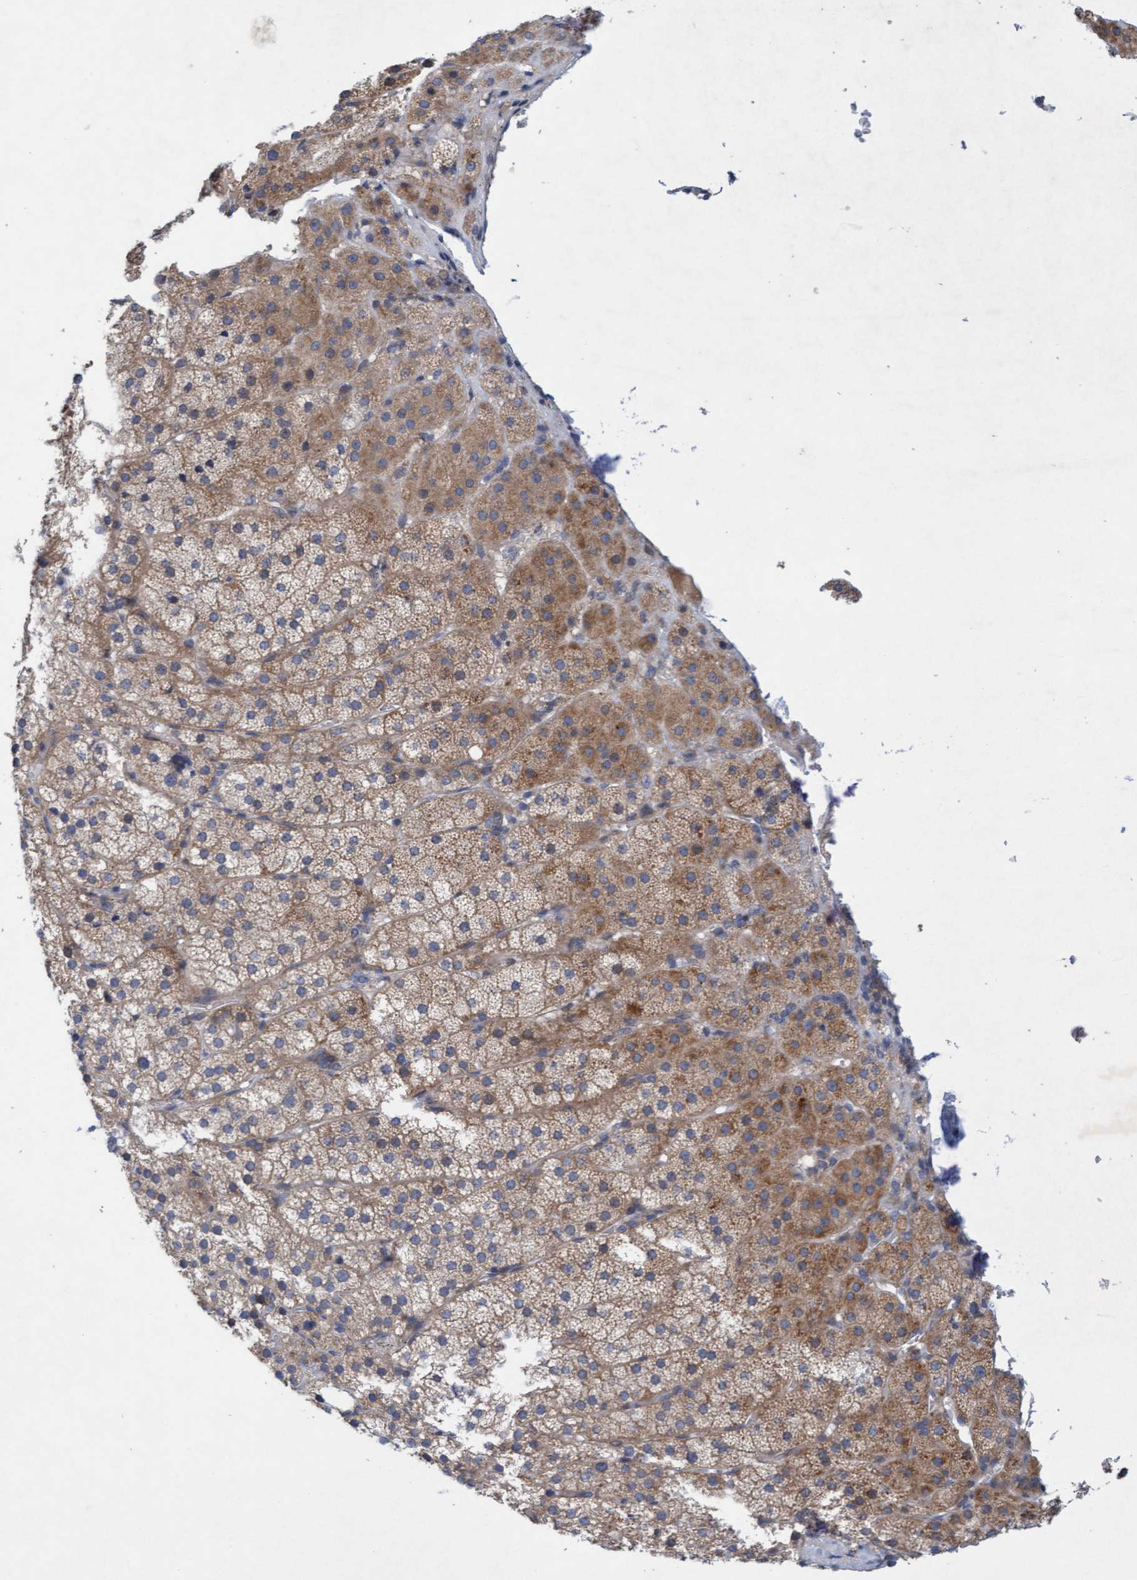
{"staining": {"intensity": "moderate", "quantity": ">75%", "location": "cytoplasmic/membranous"}, "tissue": "adrenal gland", "cell_type": "Glandular cells", "image_type": "normal", "snomed": [{"axis": "morphology", "description": "Normal tissue, NOS"}, {"axis": "topography", "description": "Adrenal gland"}], "caption": "A medium amount of moderate cytoplasmic/membranous positivity is present in about >75% of glandular cells in unremarkable adrenal gland.", "gene": "DDHD2", "patient": {"sex": "female", "age": 44}}